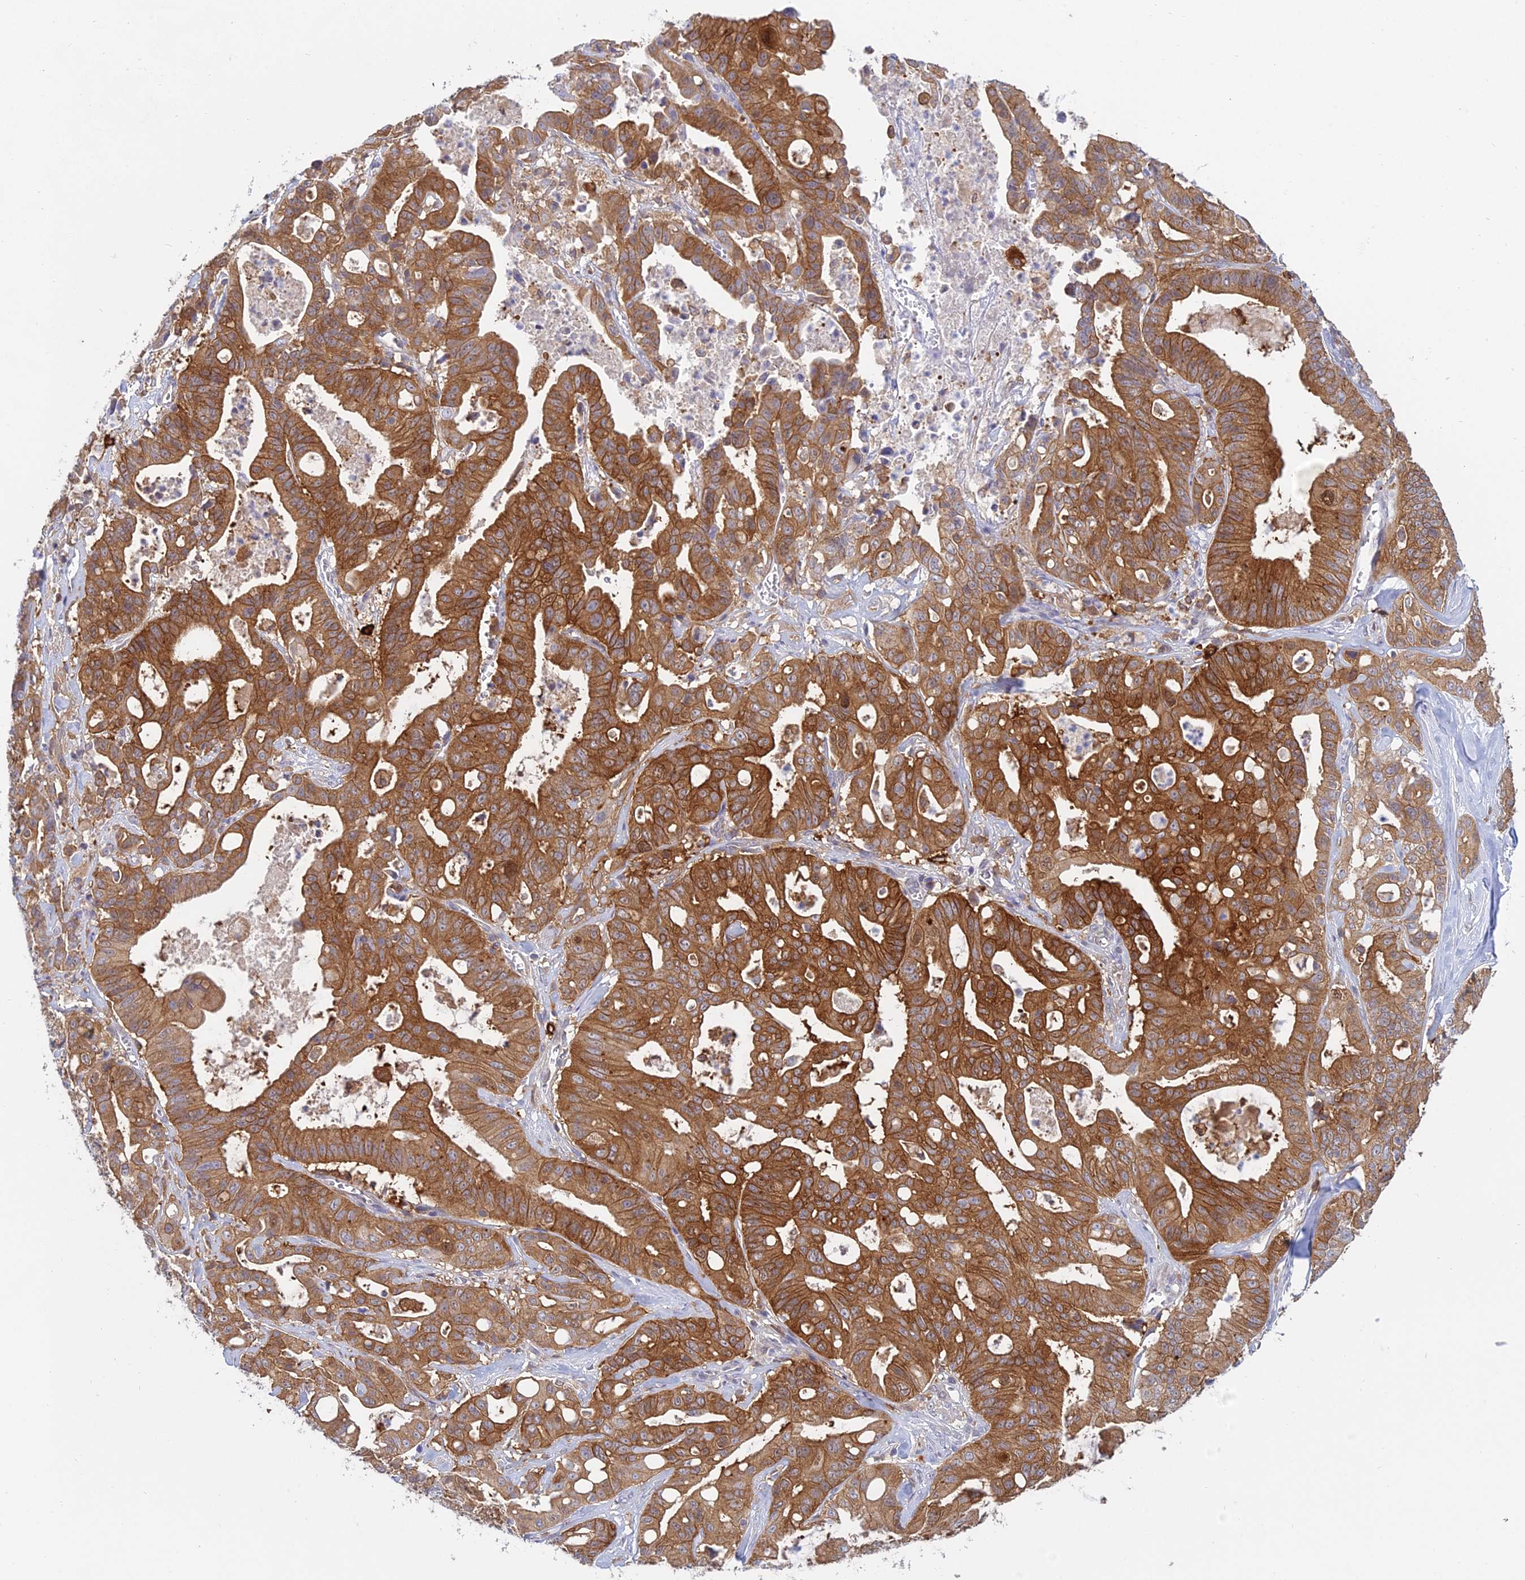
{"staining": {"intensity": "strong", "quantity": ">75%", "location": "cytoplasmic/membranous"}, "tissue": "ovarian cancer", "cell_type": "Tumor cells", "image_type": "cancer", "snomed": [{"axis": "morphology", "description": "Cystadenocarcinoma, mucinous, NOS"}, {"axis": "topography", "description": "Ovary"}], "caption": "Protein staining by immunohistochemistry shows strong cytoplasmic/membranous expression in approximately >75% of tumor cells in ovarian cancer.", "gene": "UBE2G1", "patient": {"sex": "female", "age": 70}}